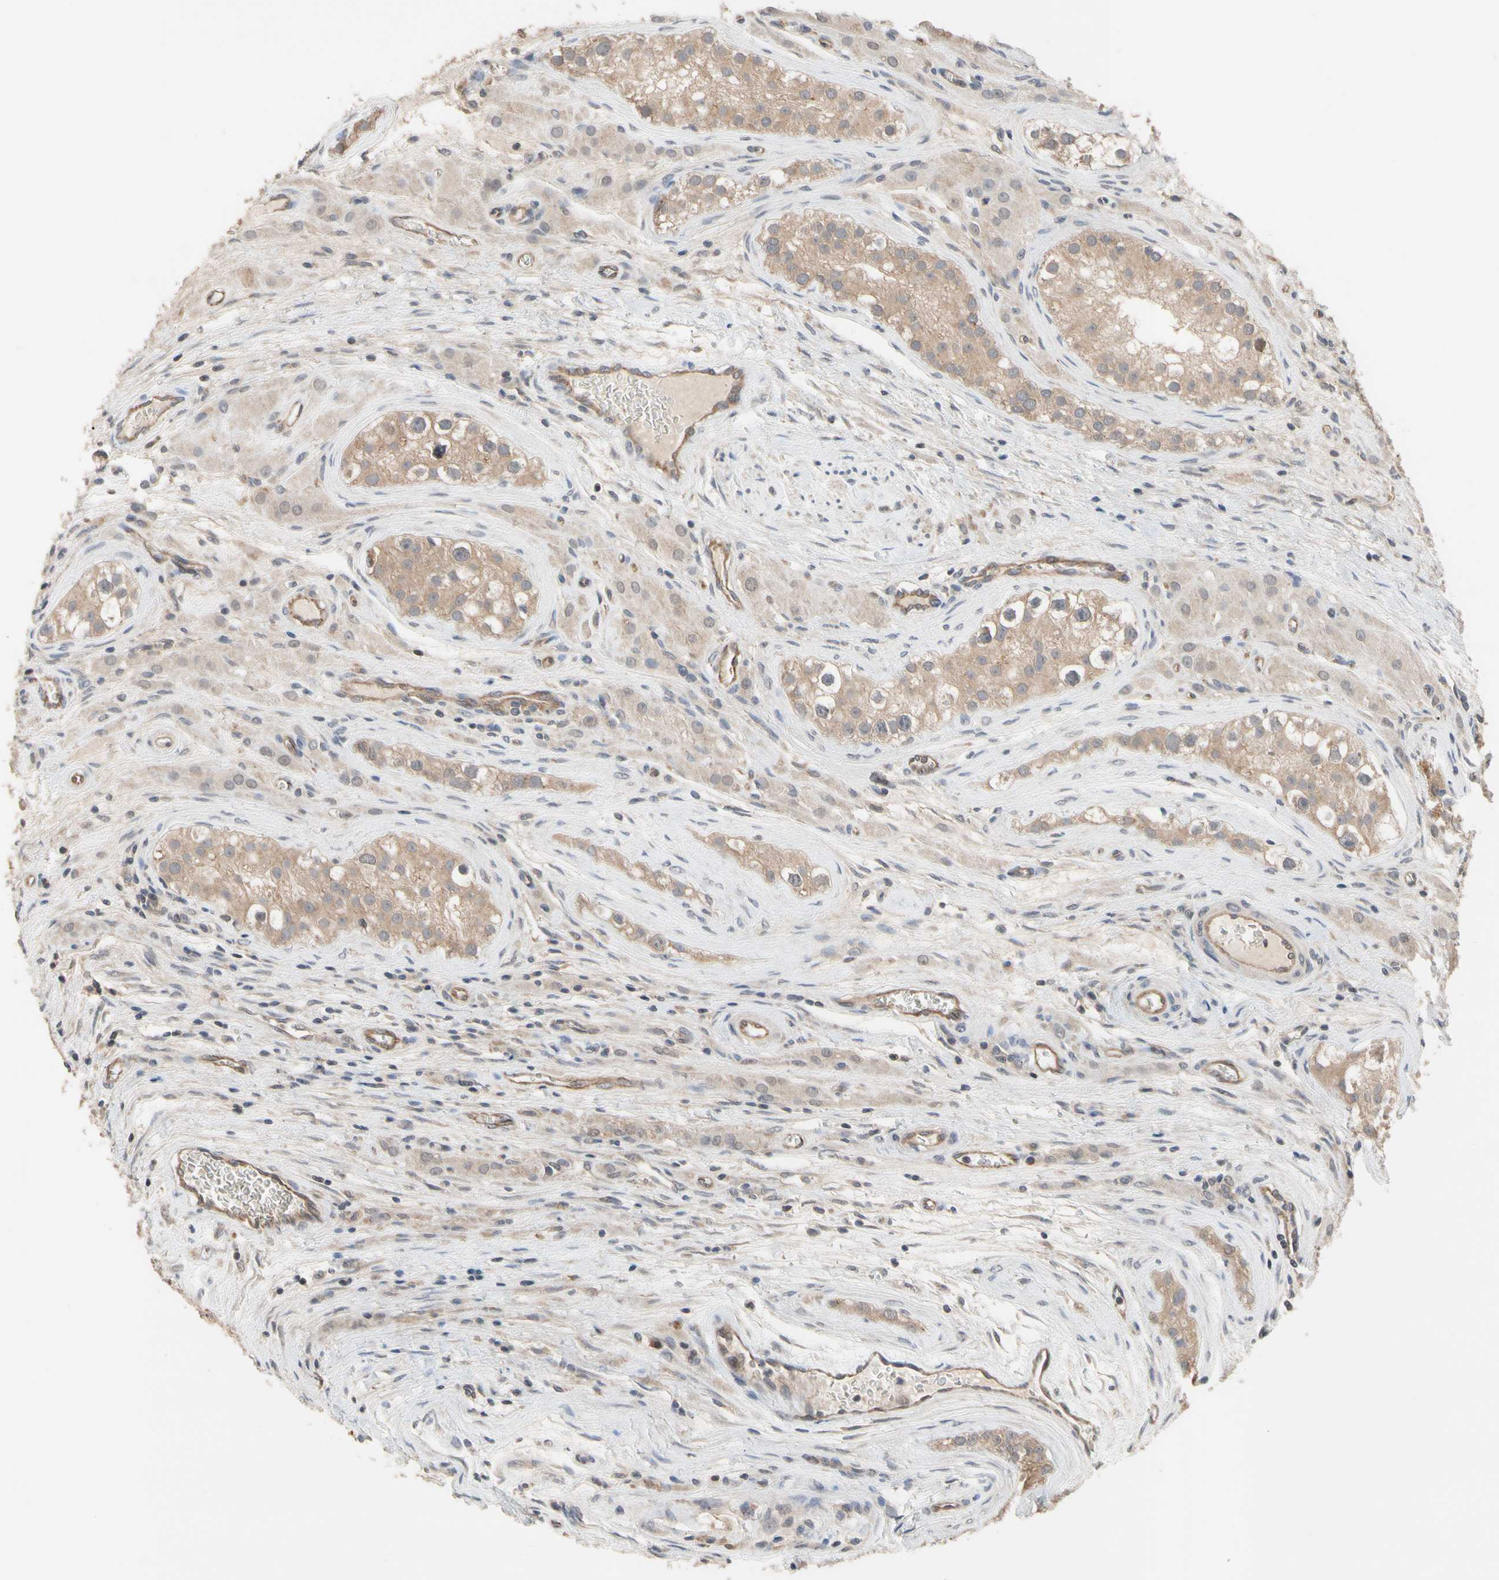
{"staining": {"intensity": "moderate", "quantity": ">75%", "location": "cytoplasmic/membranous"}, "tissue": "testis cancer", "cell_type": "Tumor cells", "image_type": "cancer", "snomed": [{"axis": "morphology", "description": "Carcinoma, Embryonal, NOS"}, {"axis": "topography", "description": "Testis"}], "caption": "There is medium levels of moderate cytoplasmic/membranous positivity in tumor cells of testis cancer, as demonstrated by immunohistochemical staining (brown color).", "gene": "DPP8", "patient": {"sex": "male", "age": 28}}